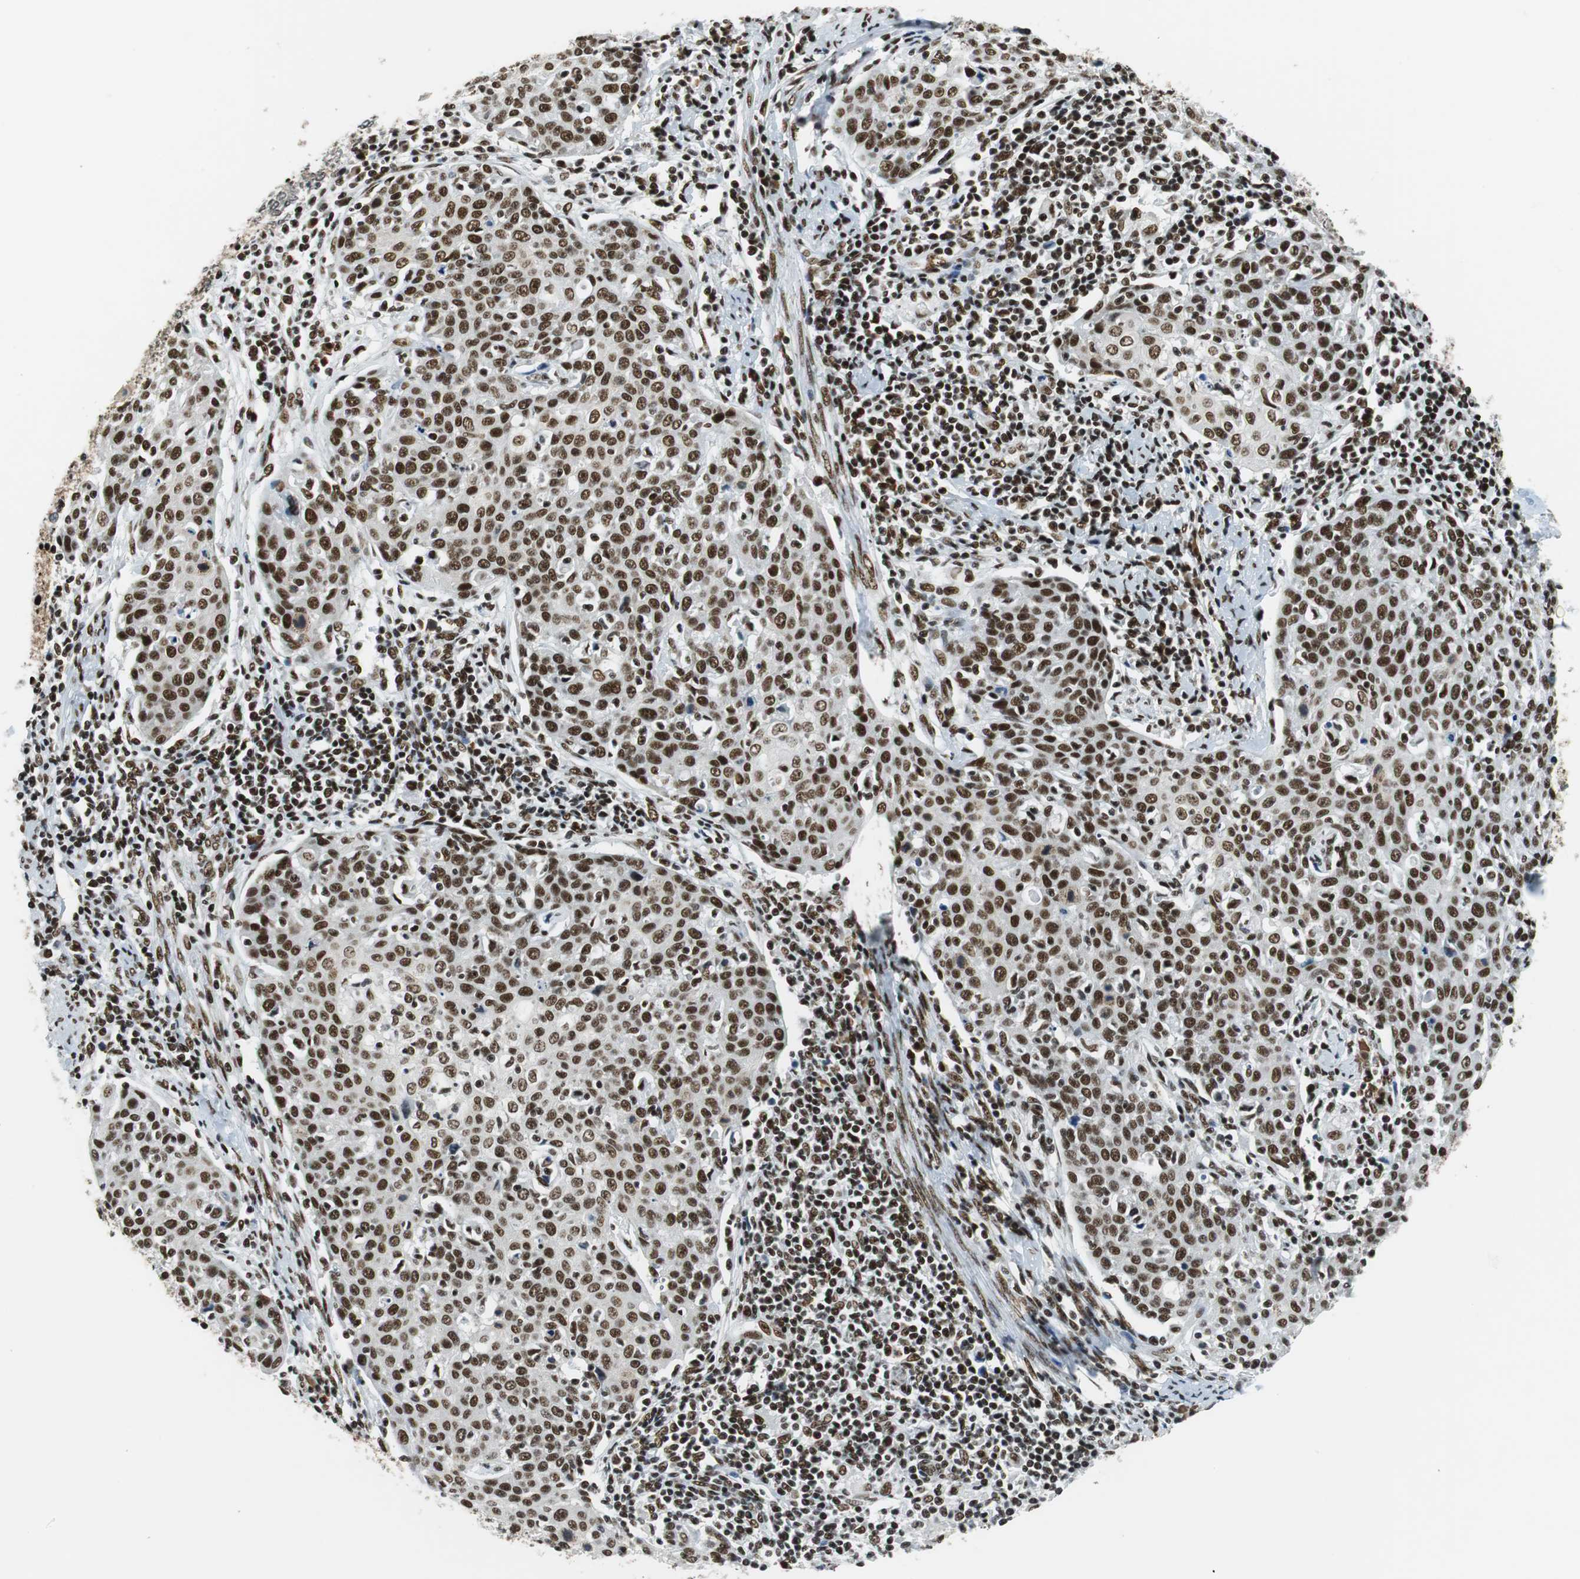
{"staining": {"intensity": "strong", "quantity": ">75%", "location": "nuclear"}, "tissue": "cervical cancer", "cell_type": "Tumor cells", "image_type": "cancer", "snomed": [{"axis": "morphology", "description": "Squamous cell carcinoma, NOS"}, {"axis": "topography", "description": "Cervix"}], "caption": "About >75% of tumor cells in human squamous cell carcinoma (cervical) display strong nuclear protein positivity as visualized by brown immunohistochemical staining.", "gene": "PRKDC", "patient": {"sex": "female", "age": 38}}